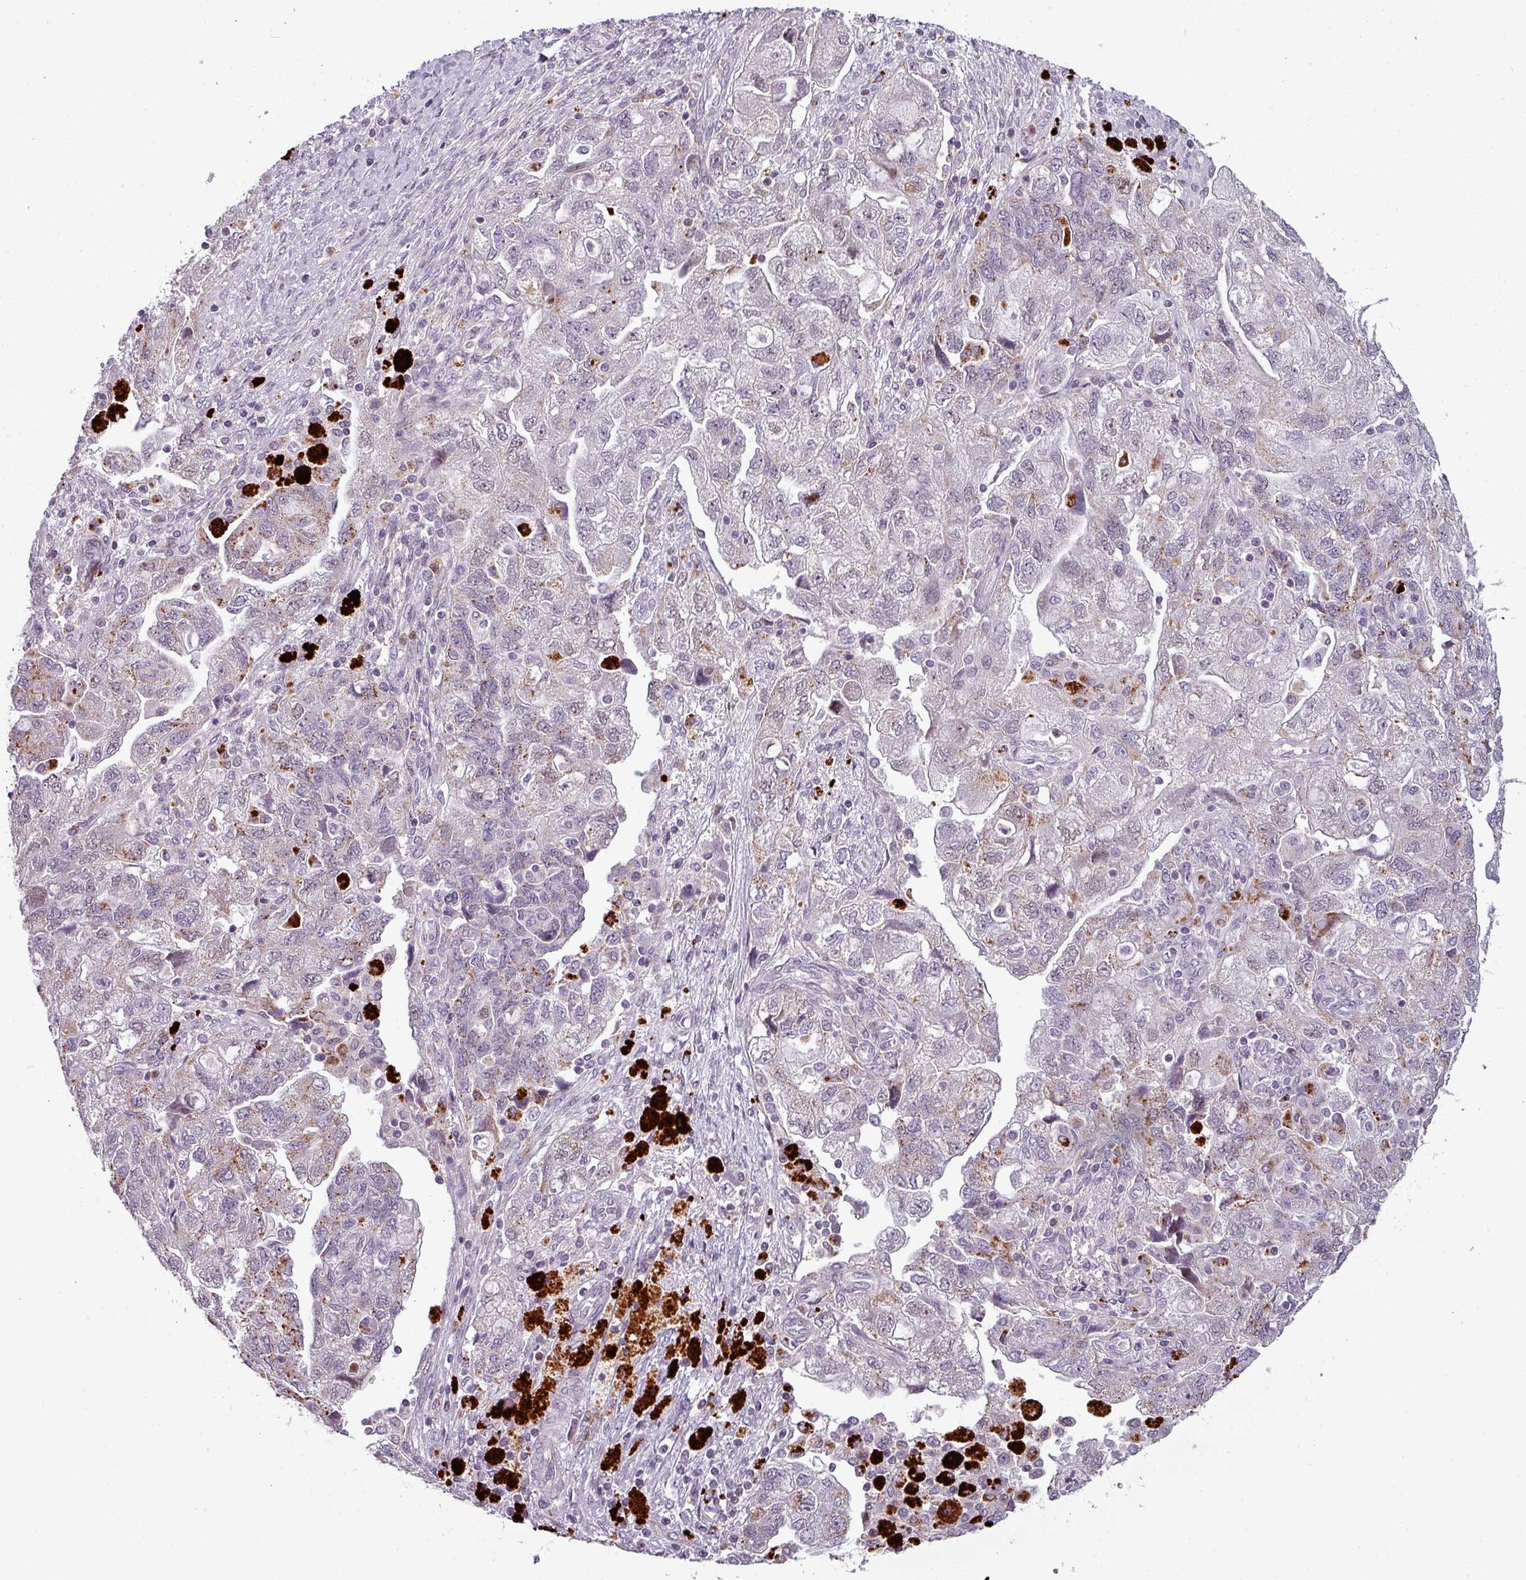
{"staining": {"intensity": "negative", "quantity": "none", "location": "none"}, "tissue": "ovarian cancer", "cell_type": "Tumor cells", "image_type": "cancer", "snomed": [{"axis": "morphology", "description": "Carcinoma, NOS"}, {"axis": "morphology", "description": "Cystadenocarcinoma, serous, NOS"}, {"axis": "topography", "description": "Ovary"}], "caption": "Carcinoma (ovarian) was stained to show a protein in brown. There is no significant expression in tumor cells.", "gene": "TMEFF1", "patient": {"sex": "female", "age": 69}}